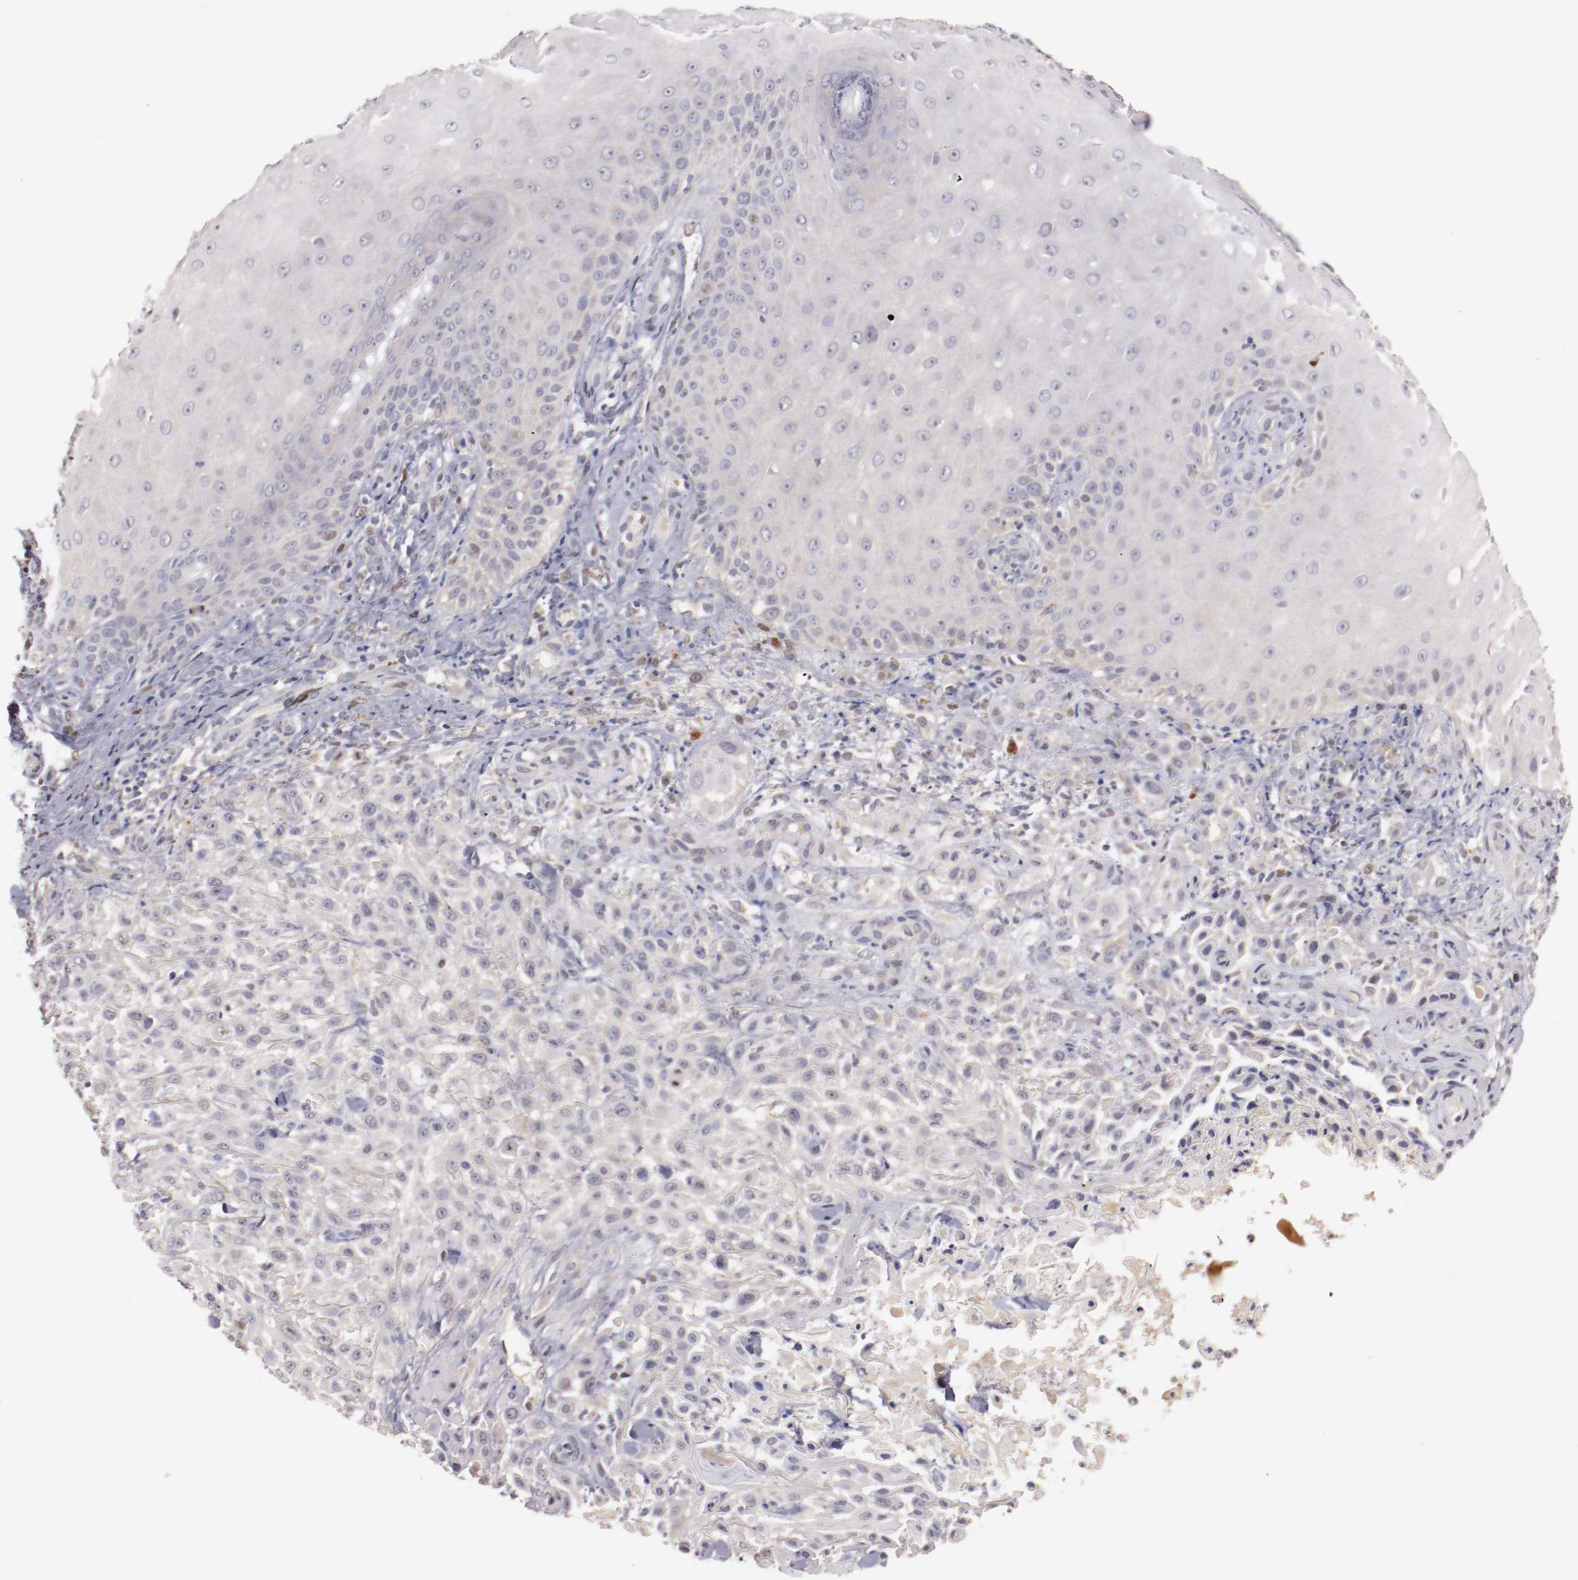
{"staining": {"intensity": "weak", "quantity": "<25%", "location": "cytoplasmic/membranous"}, "tissue": "skin cancer", "cell_type": "Tumor cells", "image_type": "cancer", "snomed": [{"axis": "morphology", "description": "Squamous cell carcinoma, NOS"}, {"axis": "topography", "description": "Skin"}], "caption": "The IHC micrograph has no significant positivity in tumor cells of skin squamous cell carcinoma tissue.", "gene": "FAM81A", "patient": {"sex": "female", "age": 42}}